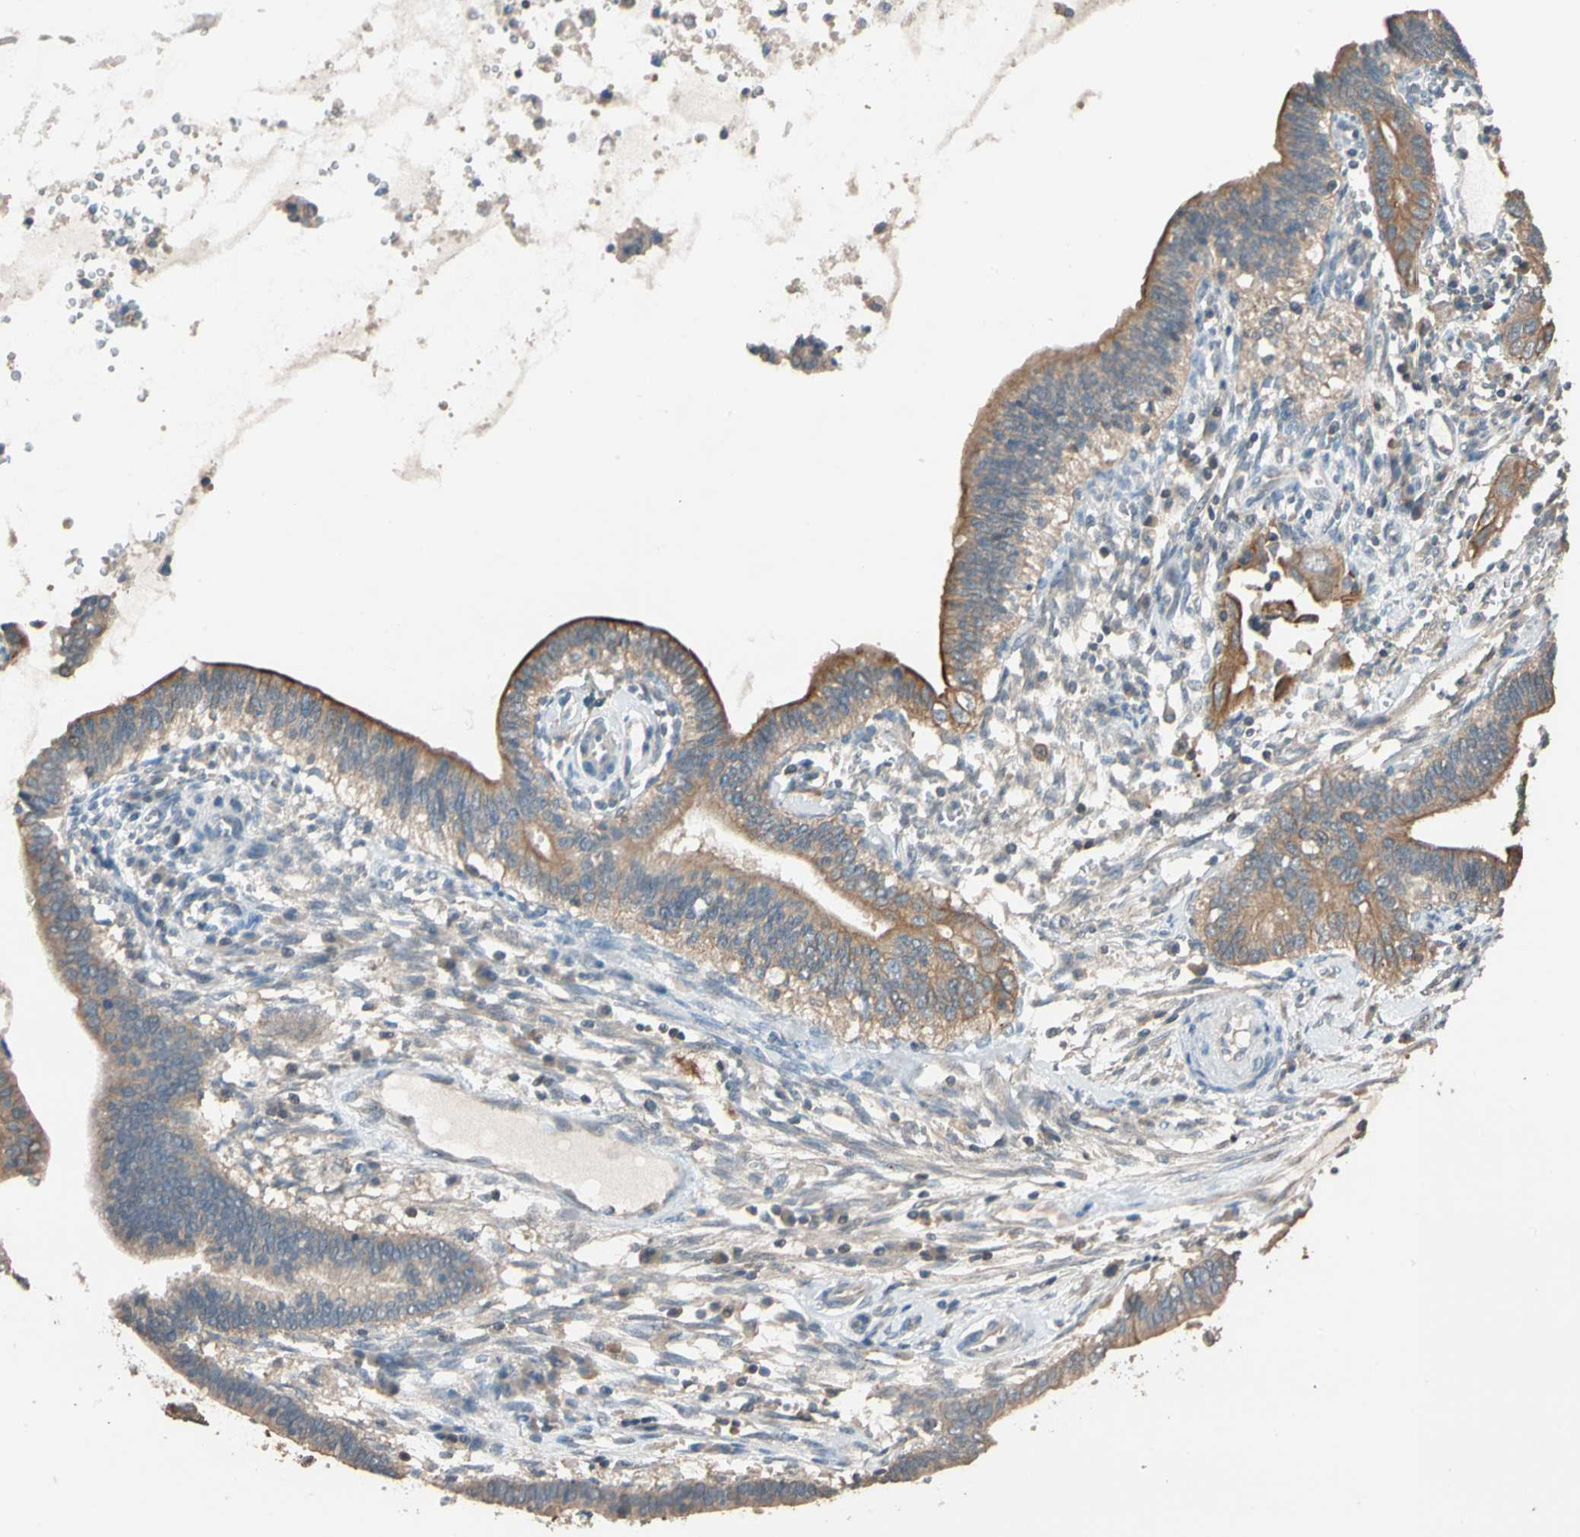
{"staining": {"intensity": "moderate", "quantity": ">75%", "location": "cytoplasmic/membranous"}, "tissue": "cervical cancer", "cell_type": "Tumor cells", "image_type": "cancer", "snomed": [{"axis": "morphology", "description": "Adenocarcinoma, NOS"}, {"axis": "topography", "description": "Cervix"}], "caption": "Human adenocarcinoma (cervical) stained for a protein (brown) exhibits moderate cytoplasmic/membranous positive positivity in approximately >75% of tumor cells.", "gene": "MAP3K7", "patient": {"sex": "female", "age": 44}}